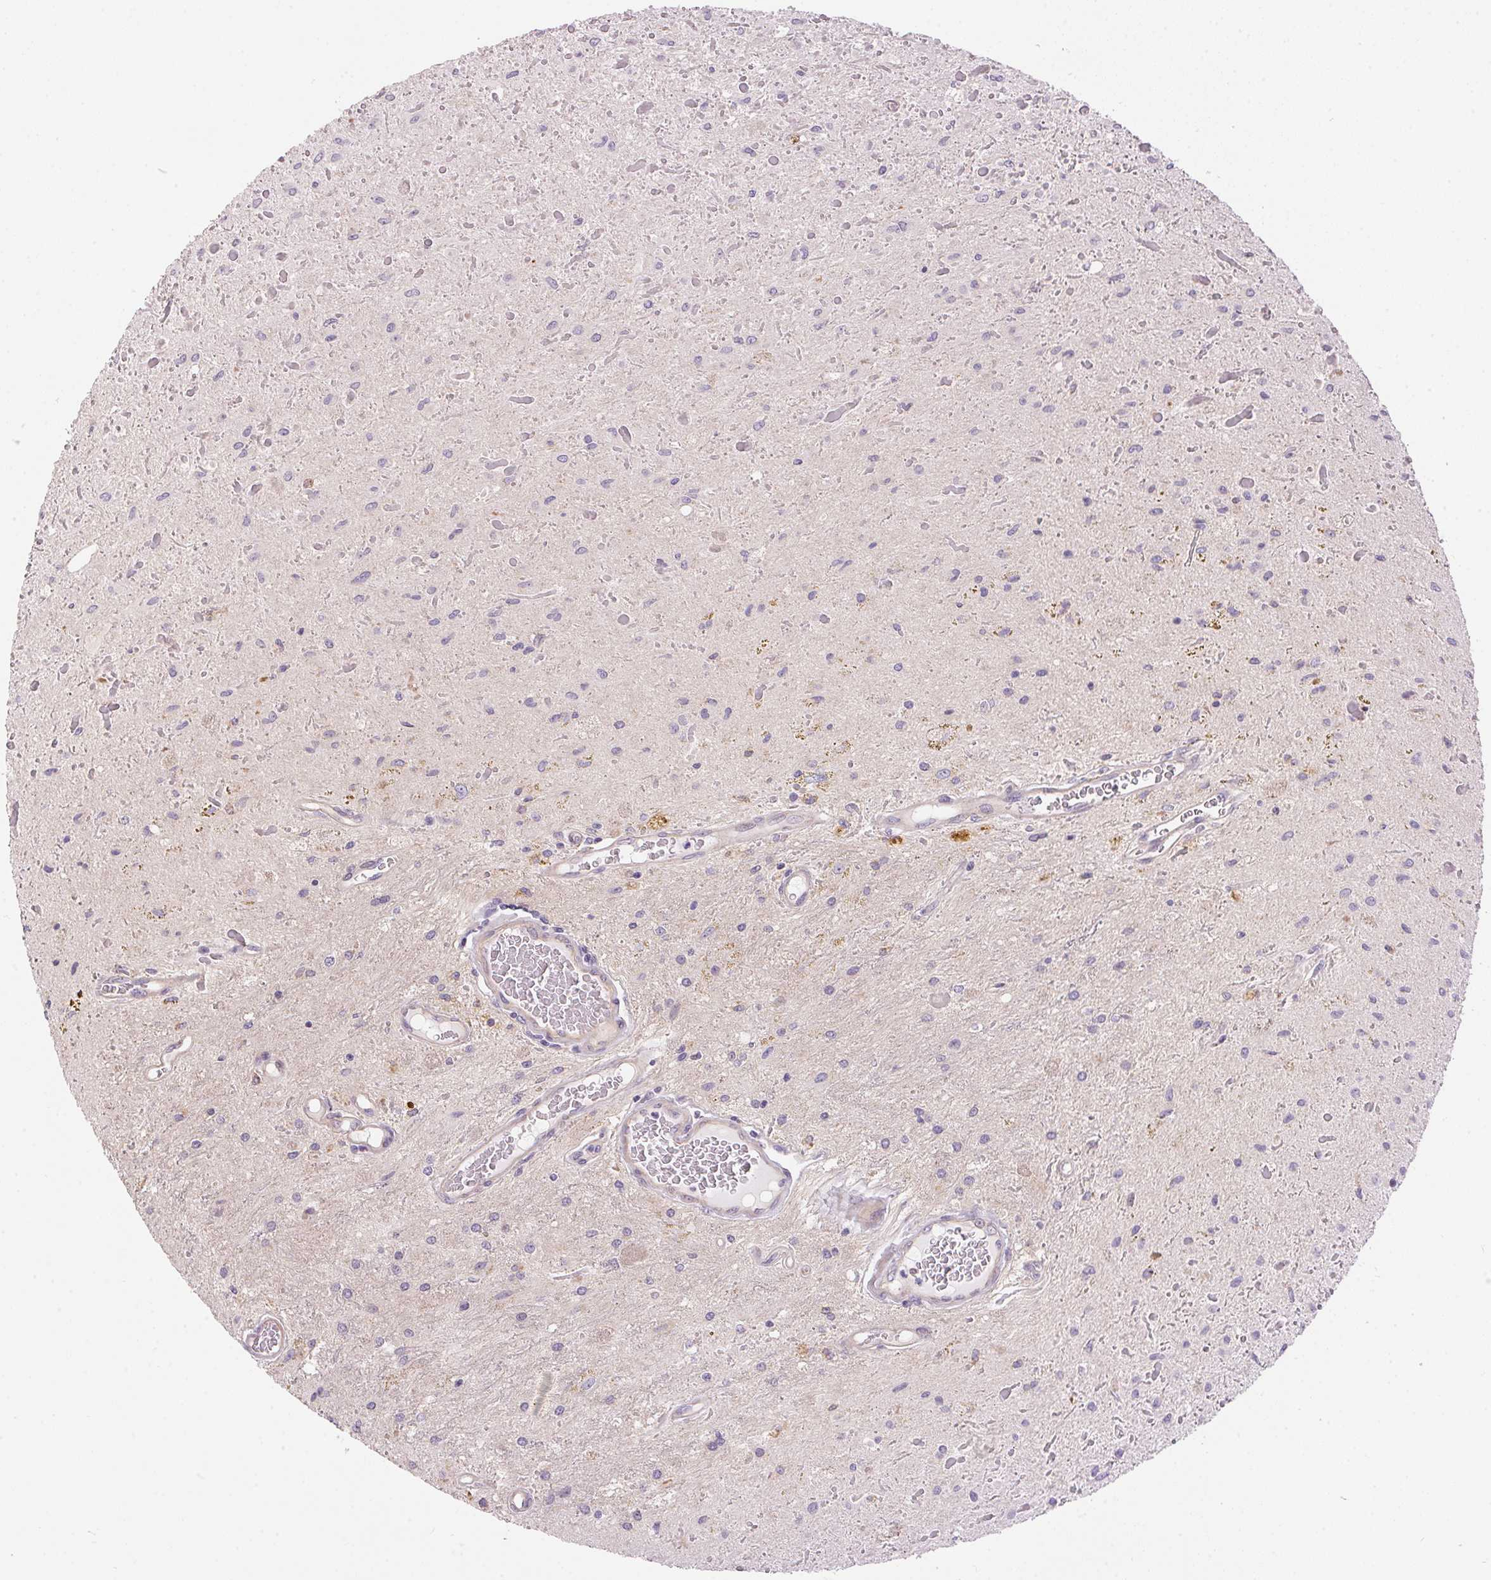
{"staining": {"intensity": "negative", "quantity": "none", "location": "none"}, "tissue": "glioma", "cell_type": "Tumor cells", "image_type": "cancer", "snomed": [{"axis": "morphology", "description": "Glioma, malignant, Low grade"}, {"axis": "topography", "description": "Cerebellum"}], "caption": "Tumor cells show no significant positivity in glioma.", "gene": "UNC13B", "patient": {"sex": "female", "age": 14}}